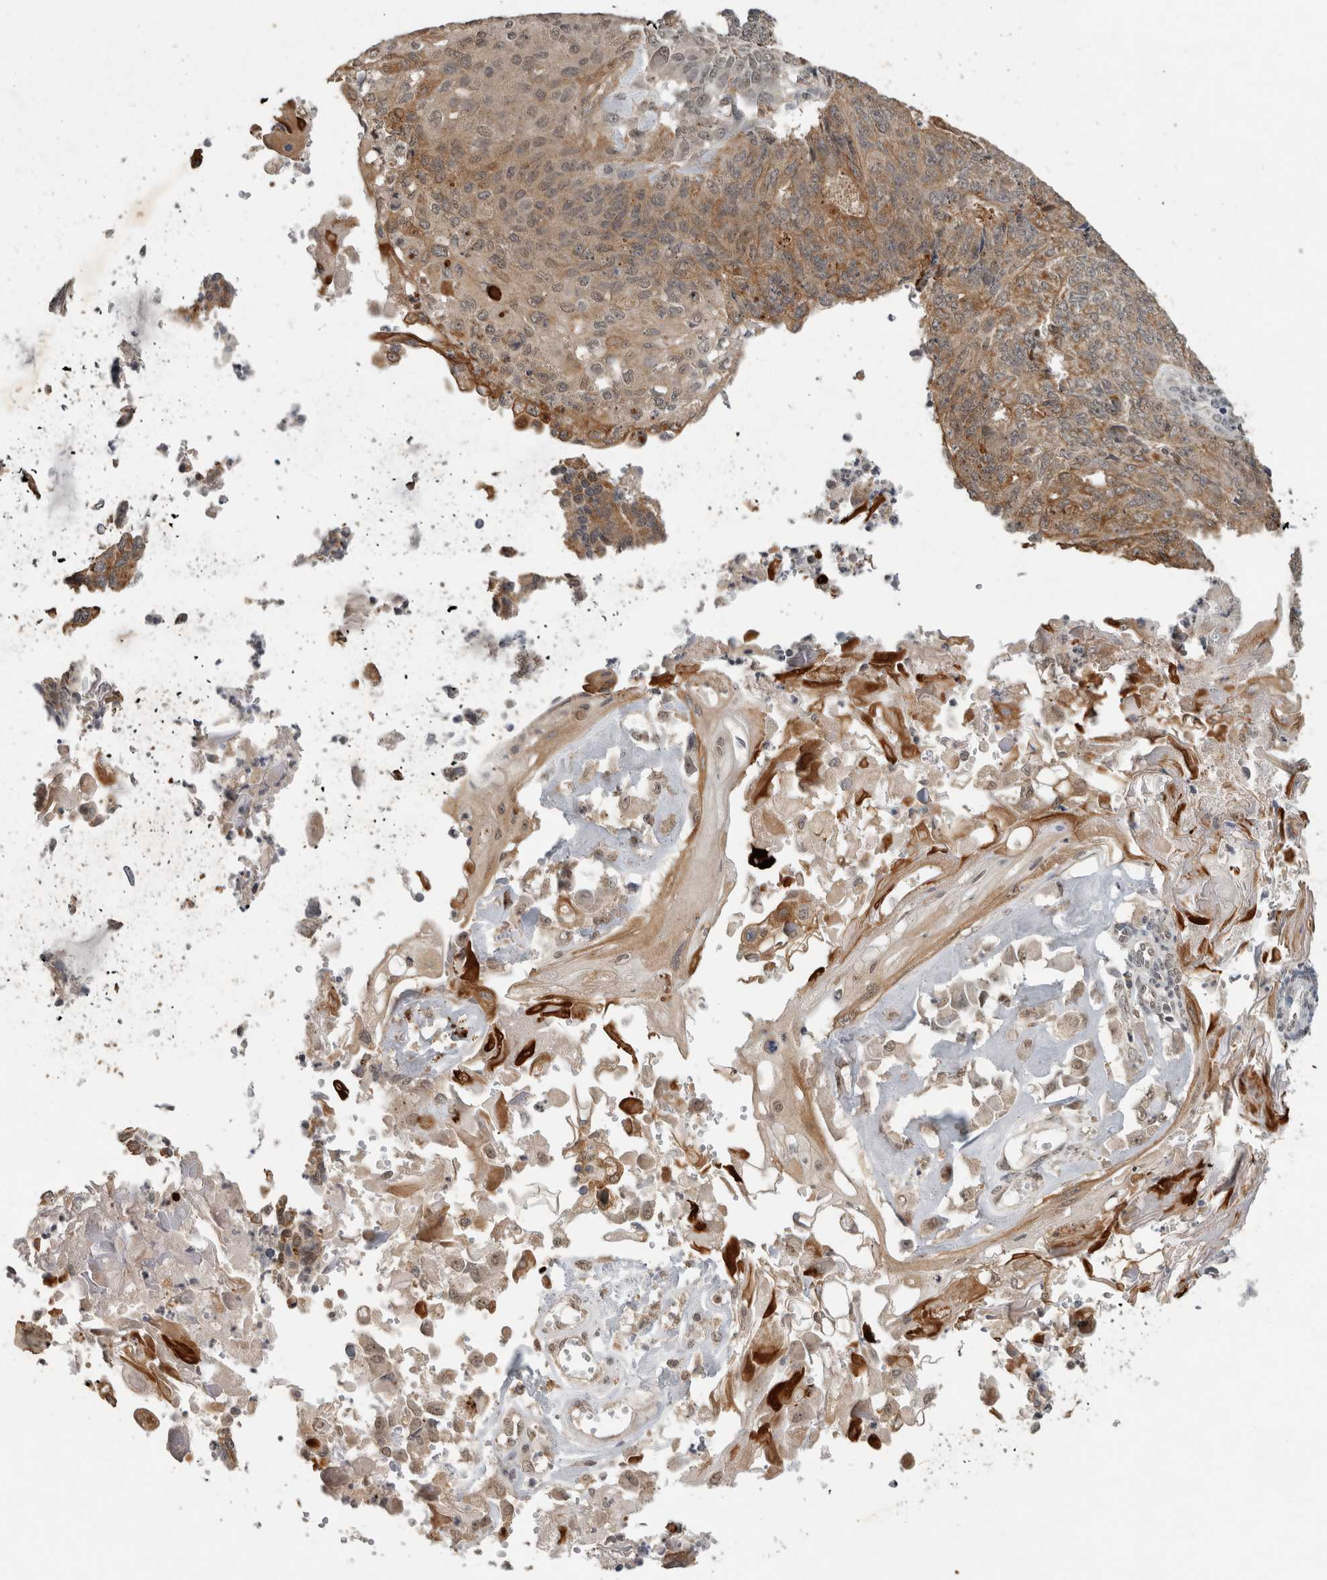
{"staining": {"intensity": "moderate", "quantity": ">75%", "location": "cytoplasmic/membranous"}, "tissue": "endometrial cancer", "cell_type": "Tumor cells", "image_type": "cancer", "snomed": [{"axis": "morphology", "description": "Adenocarcinoma, NOS"}, {"axis": "topography", "description": "Endometrium"}], "caption": "A histopathology image of endometrial cancer (adenocarcinoma) stained for a protein demonstrates moderate cytoplasmic/membranous brown staining in tumor cells.", "gene": "RHPN1", "patient": {"sex": "female", "age": 32}}